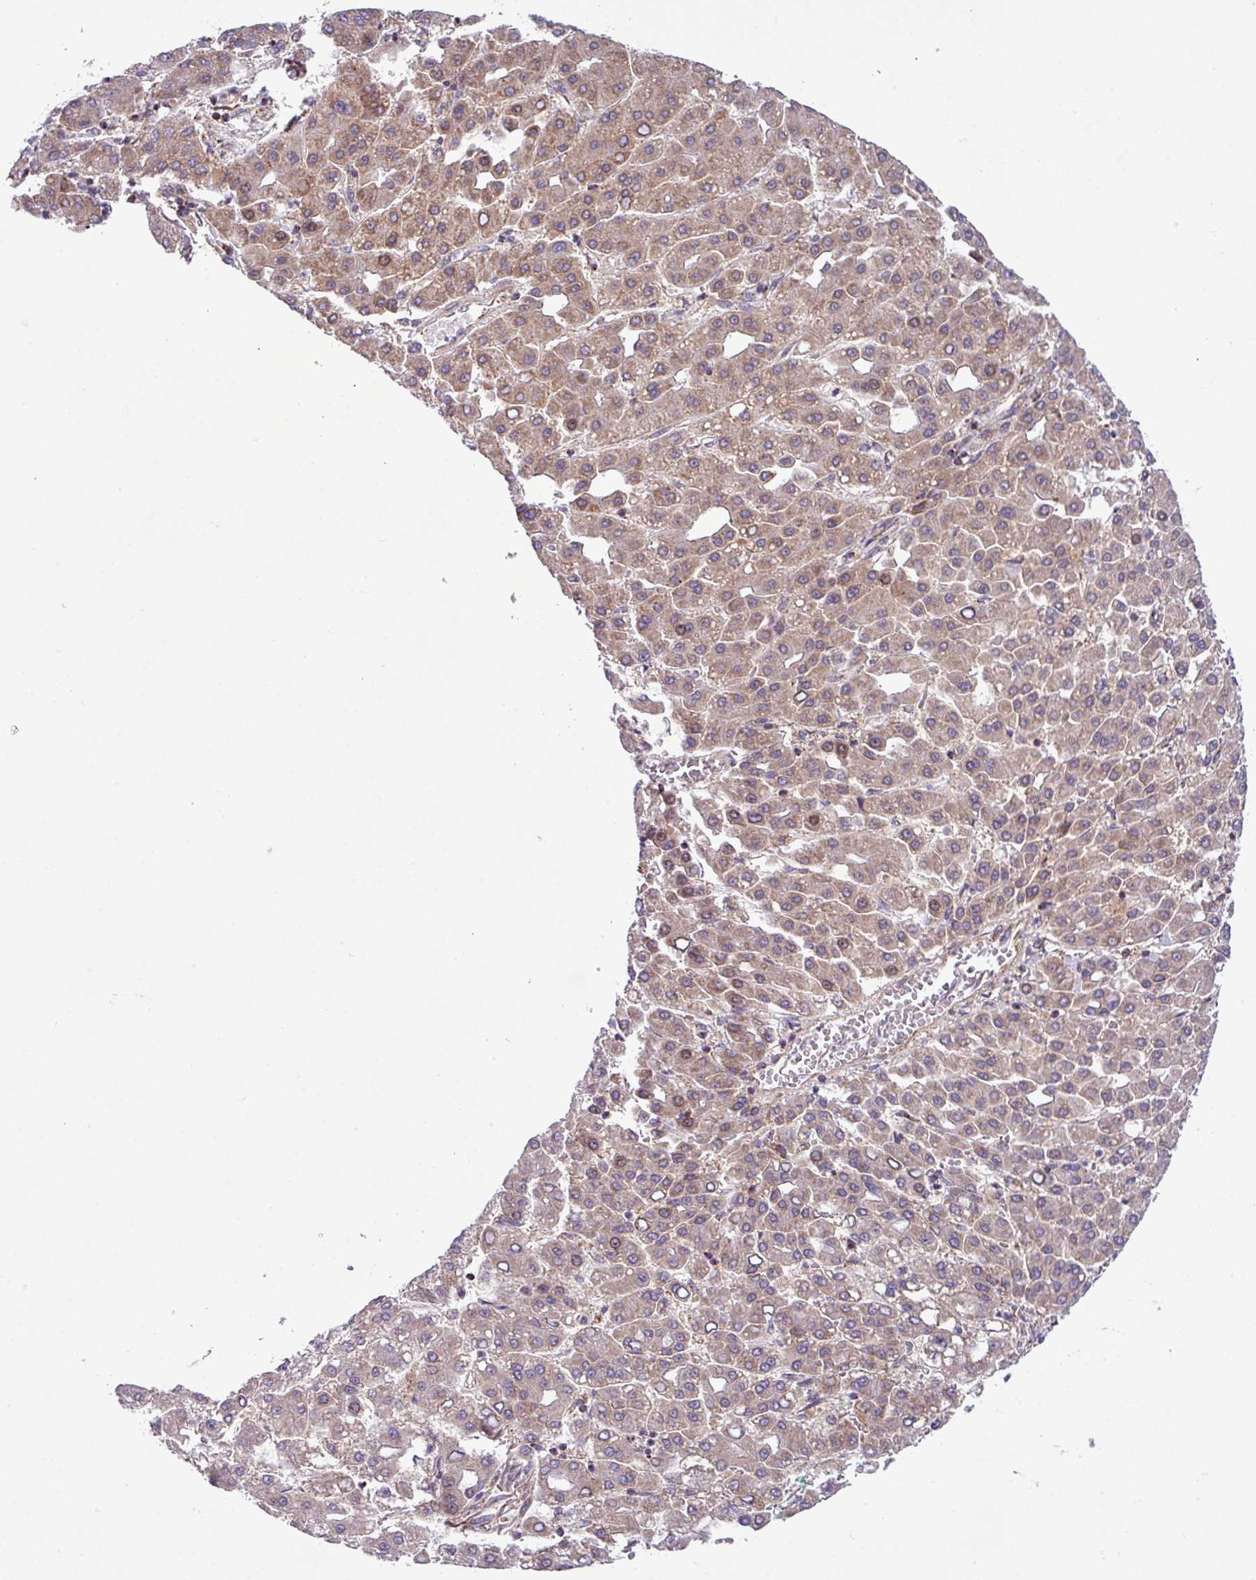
{"staining": {"intensity": "moderate", "quantity": "25%-75%", "location": "cytoplasmic/membranous"}, "tissue": "liver cancer", "cell_type": "Tumor cells", "image_type": "cancer", "snomed": [{"axis": "morphology", "description": "Carcinoma, Hepatocellular, NOS"}, {"axis": "topography", "description": "Liver"}], "caption": "The micrograph reveals staining of liver hepatocellular carcinoma, revealing moderate cytoplasmic/membranous protein expression (brown color) within tumor cells.", "gene": "B3GNT9", "patient": {"sex": "male", "age": 65}}